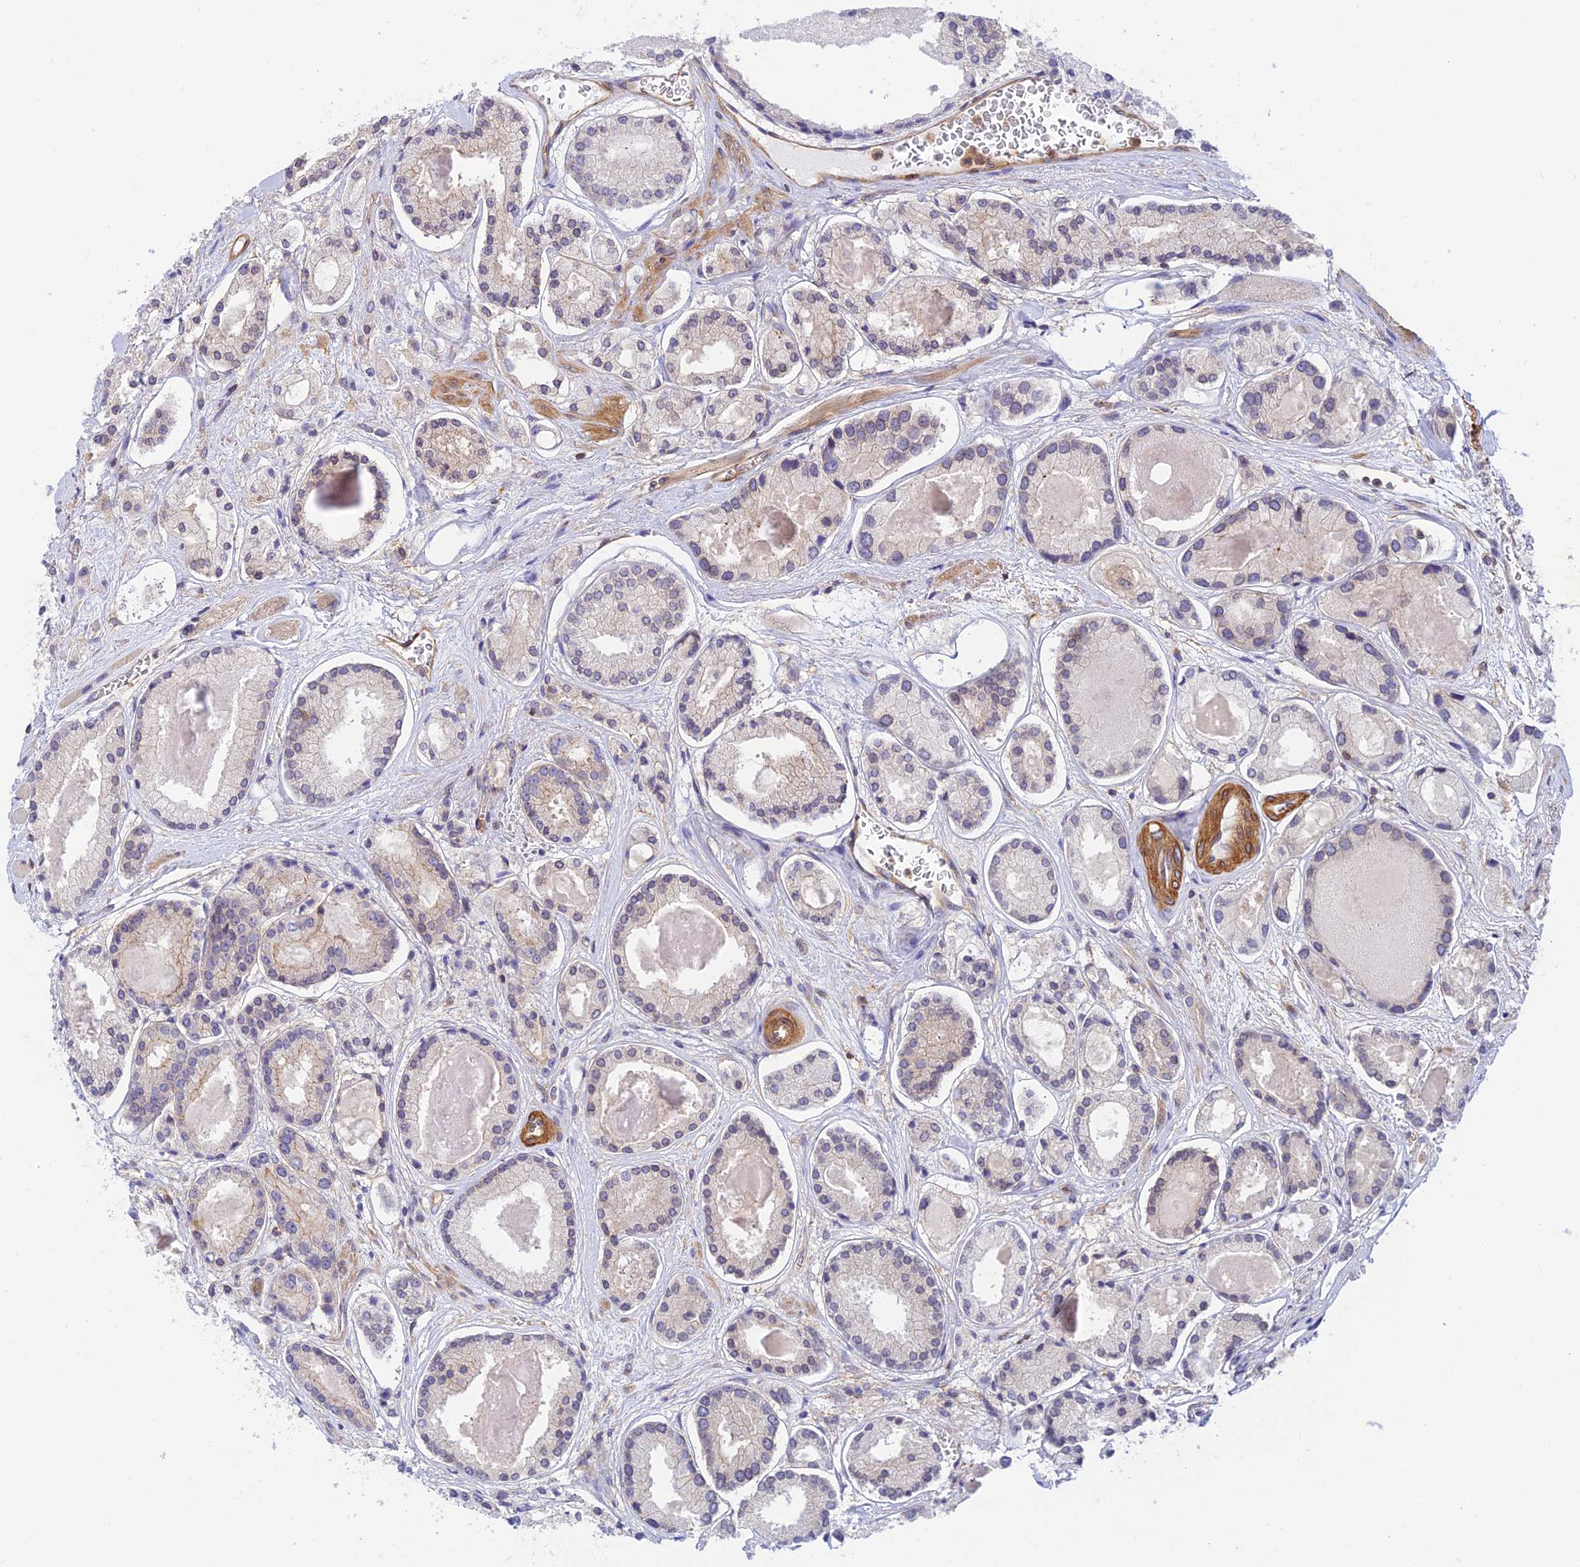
{"staining": {"intensity": "negative", "quantity": "none", "location": "none"}, "tissue": "prostate cancer", "cell_type": "Tumor cells", "image_type": "cancer", "snomed": [{"axis": "morphology", "description": "Adenocarcinoma, High grade"}, {"axis": "topography", "description": "Prostate"}], "caption": "IHC of human prostate adenocarcinoma (high-grade) exhibits no expression in tumor cells.", "gene": "PPP1R12C", "patient": {"sex": "male", "age": 67}}